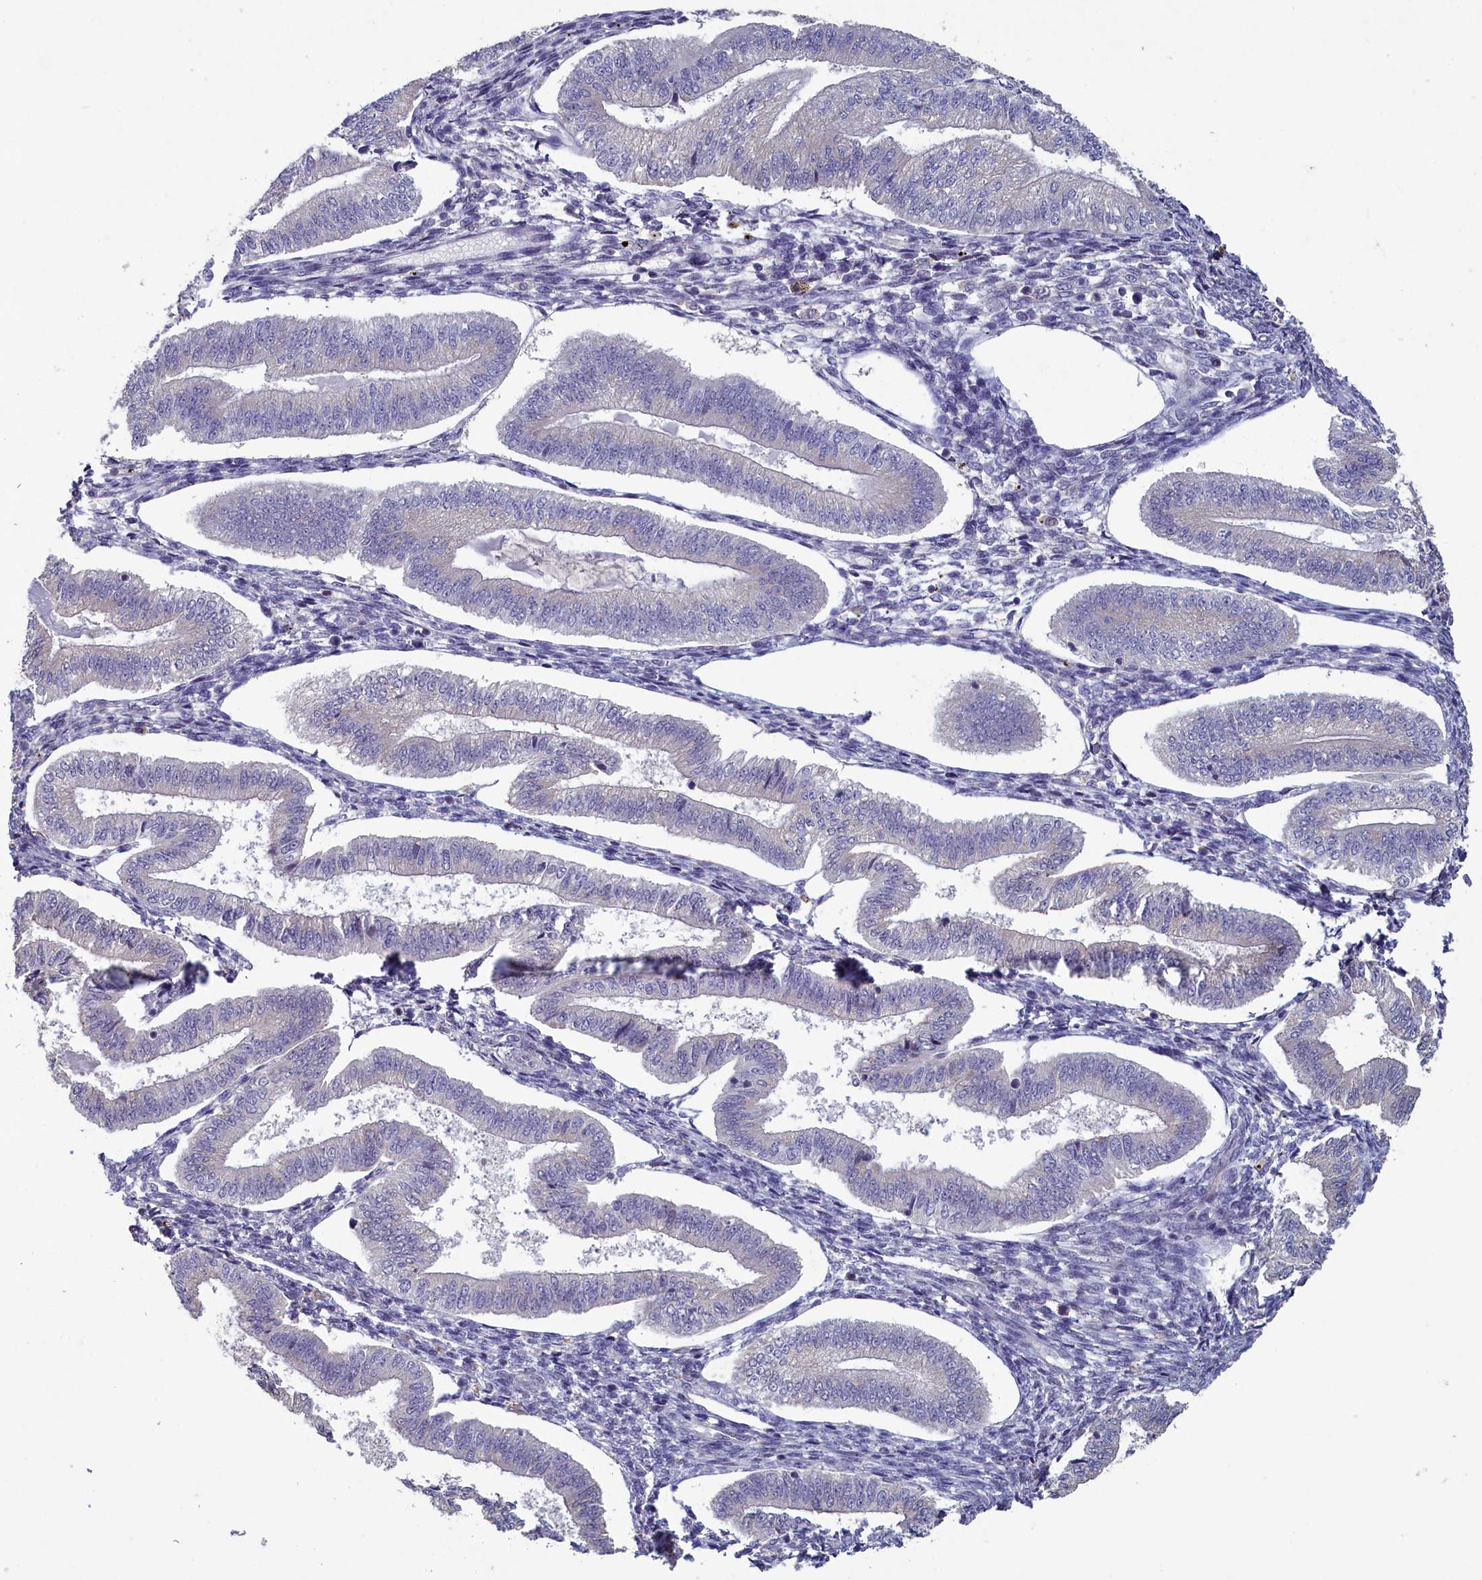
{"staining": {"intensity": "negative", "quantity": "none", "location": "none"}, "tissue": "endometrium", "cell_type": "Cells in endometrial stroma", "image_type": "normal", "snomed": [{"axis": "morphology", "description": "Normal tissue, NOS"}, {"axis": "topography", "description": "Endometrium"}], "caption": "Immunohistochemistry (IHC) micrograph of benign human endometrium stained for a protein (brown), which shows no expression in cells in endometrial stroma.", "gene": "ATF7IP2", "patient": {"sex": "female", "age": 34}}